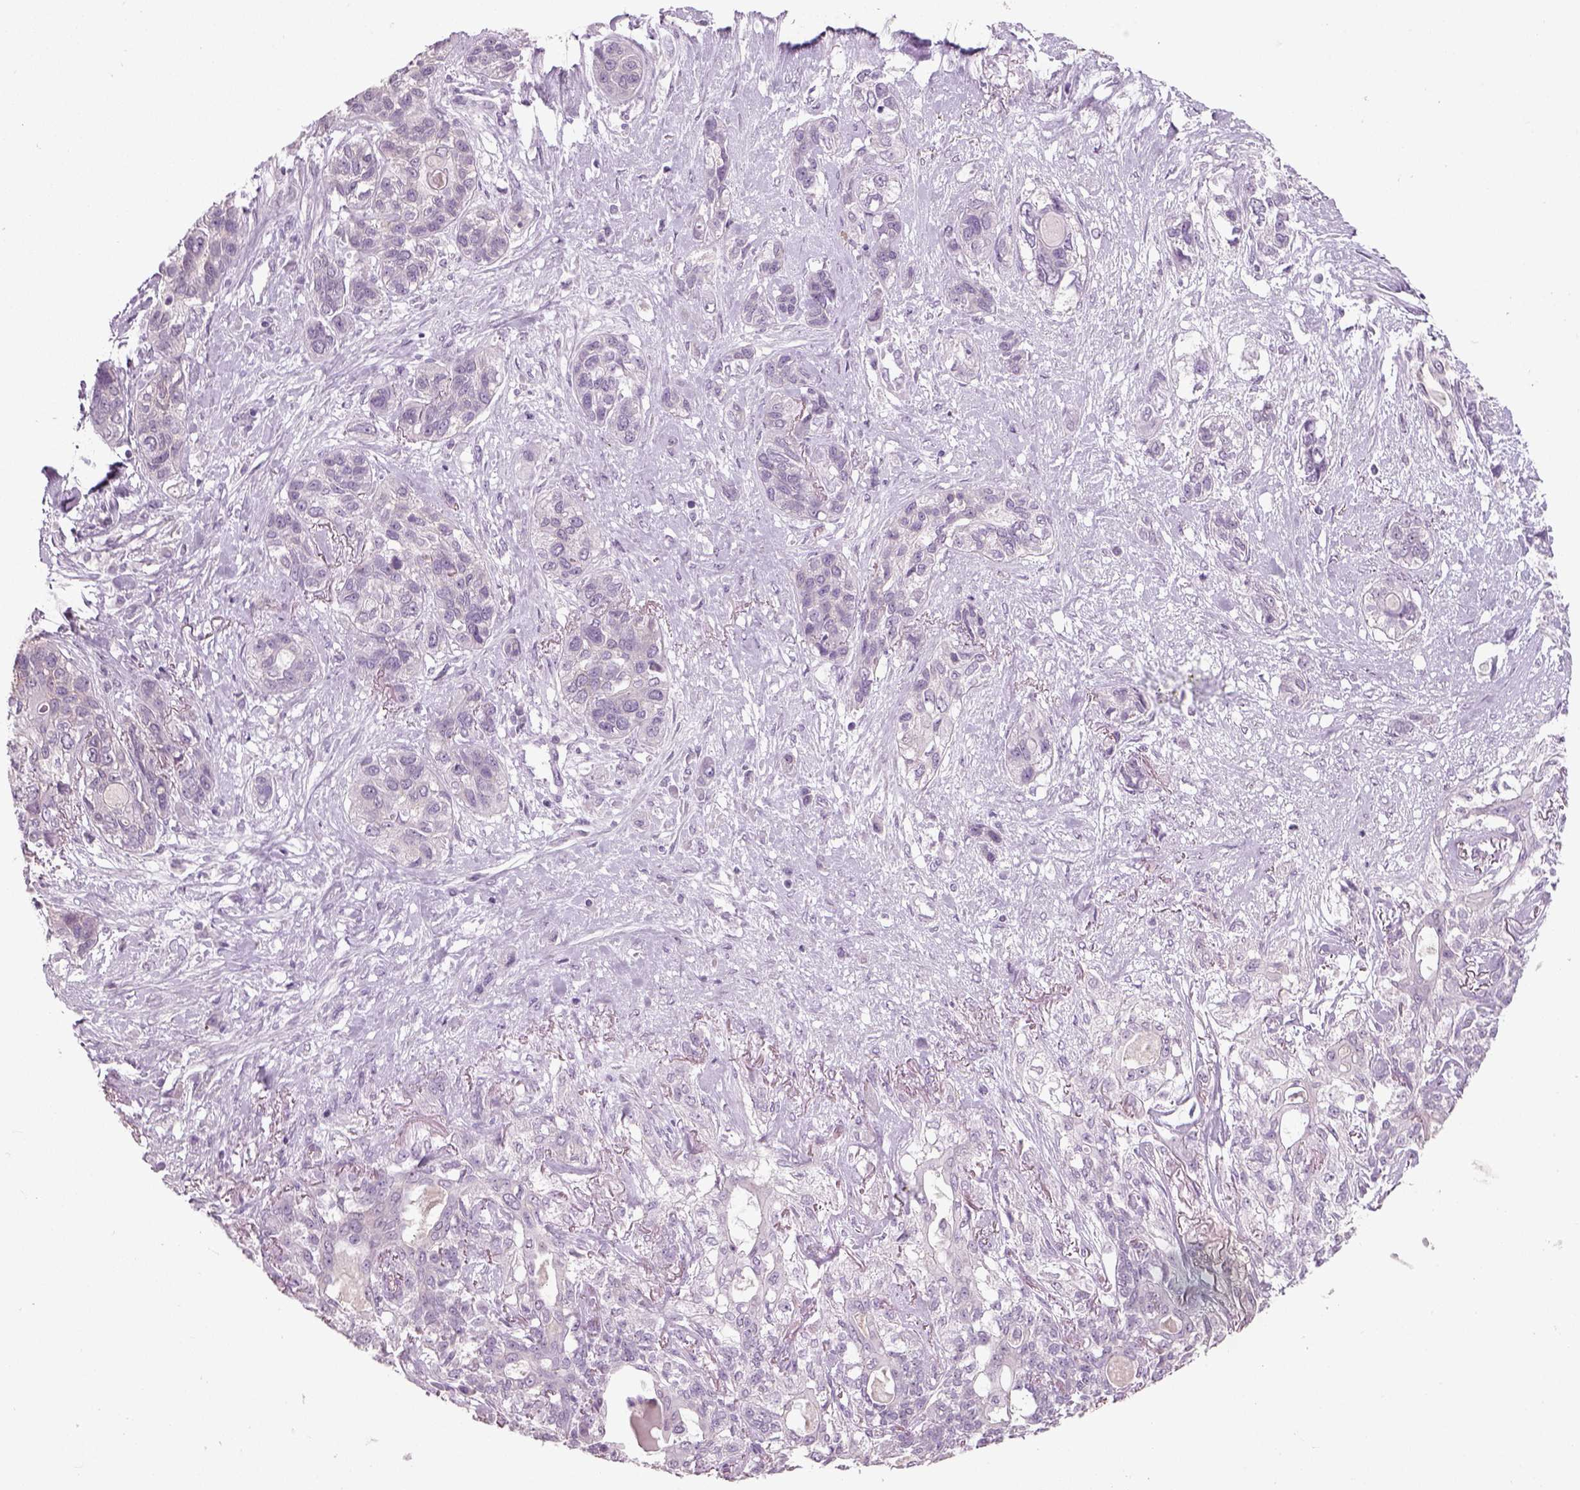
{"staining": {"intensity": "negative", "quantity": "none", "location": "none"}, "tissue": "lung cancer", "cell_type": "Tumor cells", "image_type": "cancer", "snomed": [{"axis": "morphology", "description": "Squamous cell carcinoma, NOS"}, {"axis": "topography", "description": "Lung"}], "caption": "Immunohistochemical staining of lung cancer displays no significant expression in tumor cells.", "gene": "SLC6A2", "patient": {"sex": "female", "age": 70}}